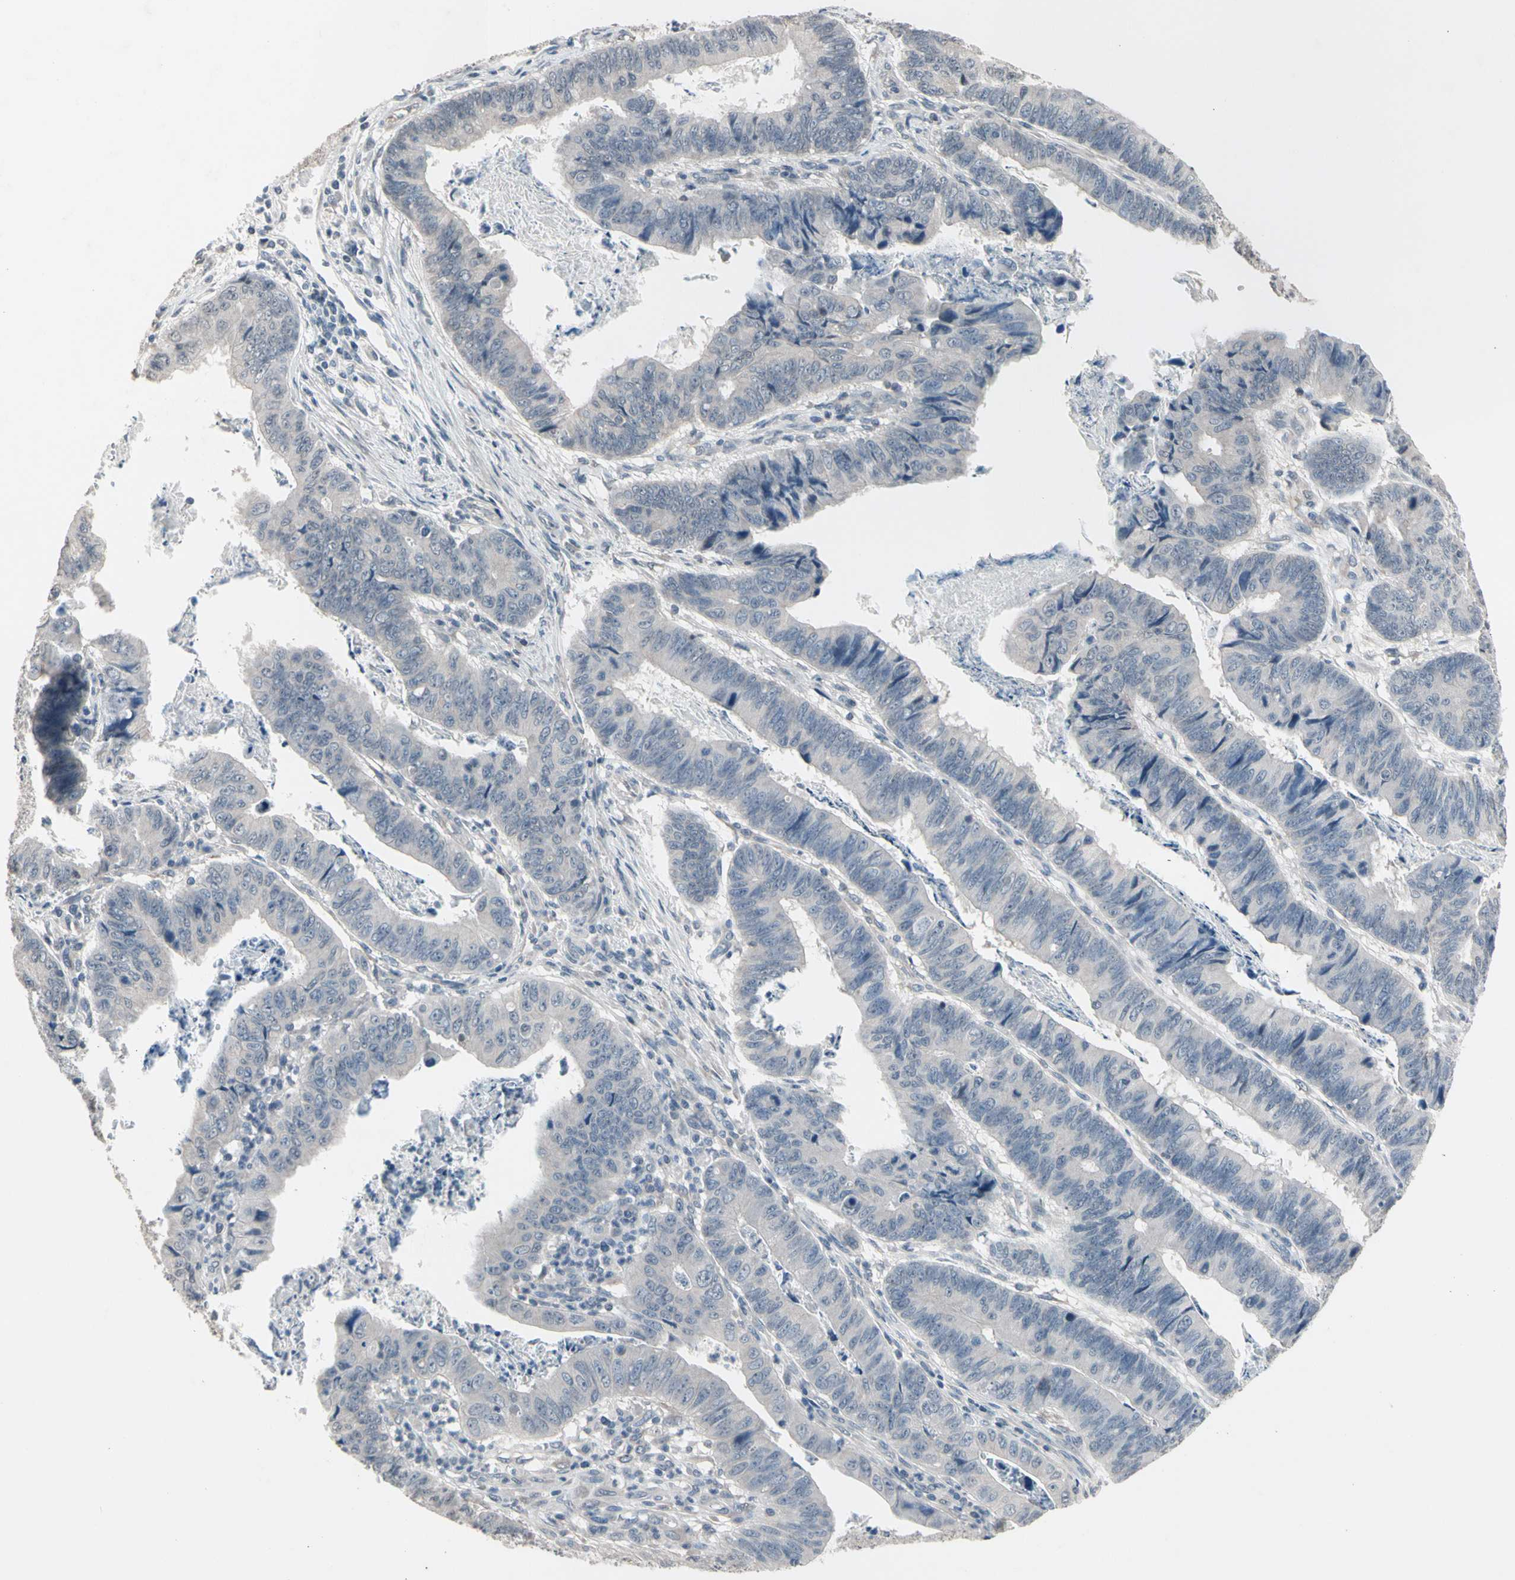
{"staining": {"intensity": "negative", "quantity": "none", "location": "none"}, "tissue": "stomach cancer", "cell_type": "Tumor cells", "image_type": "cancer", "snomed": [{"axis": "morphology", "description": "Adenocarcinoma, NOS"}, {"axis": "topography", "description": "Stomach, lower"}], "caption": "IHC micrograph of human stomach adenocarcinoma stained for a protein (brown), which exhibits no staining in tumor cells.", "gene": "SV2A", "patient": {"sex": "male", "age": 77}}